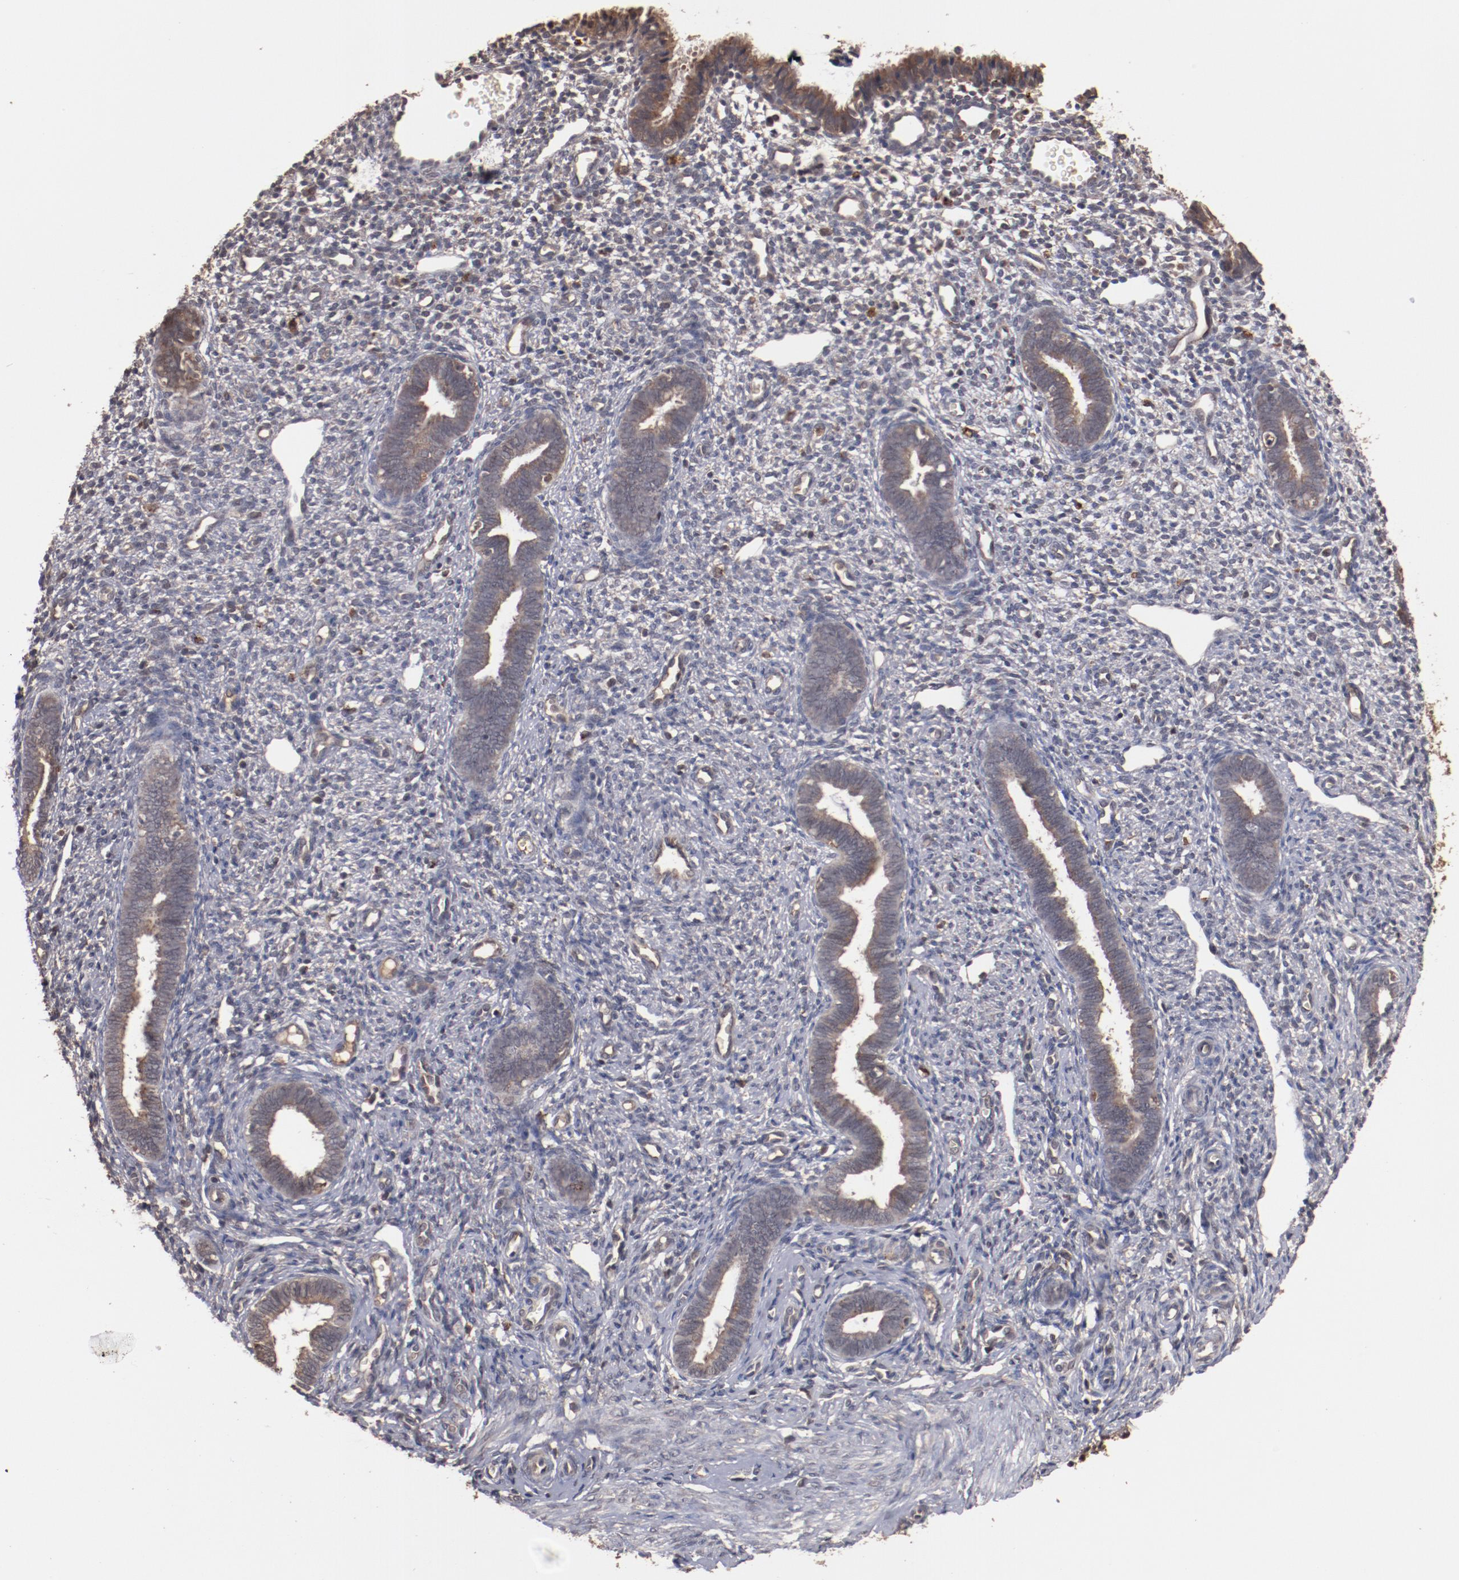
{"staining": {"intensity": "weak", "quantity": "25%-75%", "location": "cytoplasmic/membranous"}, "tissue": "endometrium", "cell_type": "Cells in endometrial stroma", "image_type": "normal", "snomed": [{"axis": "morphology", "description": "Normal tissue, NOS"}, {"axis": "topography", "description": "Endometrium"}], "caption": "Brown immunohistochemical staining in normal human endometrium reveals weak cytoplasmic/membranous expression in approximately 25%-75% of cells in endometrial stroma. The staining was performed using DAB, with brown indicating positive protein expression. Nuclei are stained blue with hematoxylin.", "gene": "TENM1", "patient": {"sex": "female", "age": 27}}